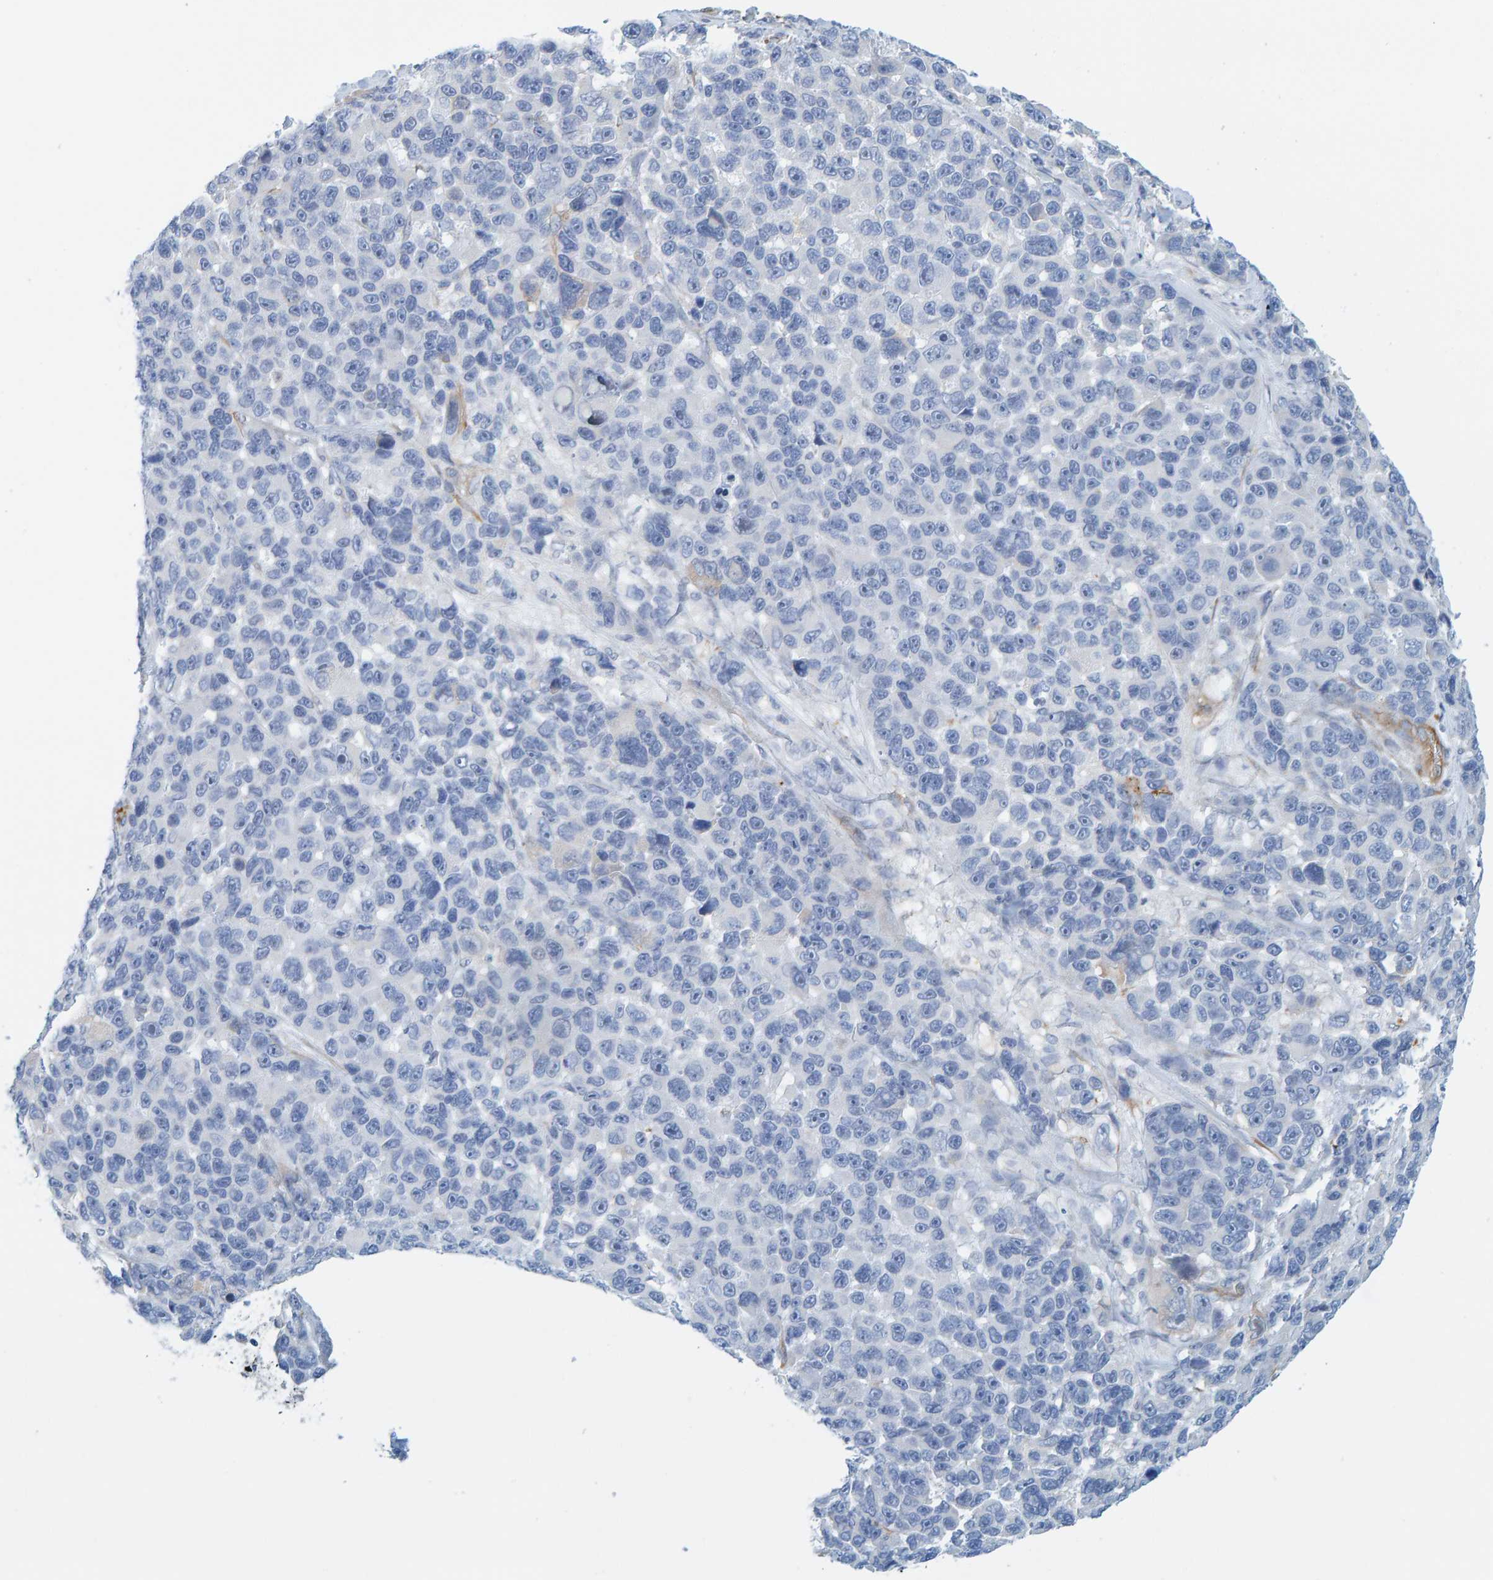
{"staining": {"intensity": "negative", "quantity": "none", "location": "none"}, "tissue": "melanoma", "cell_type": "Tumor cells", "image_type": "cancer", "snomed": [{"axis": "morphology", "description": "Malignant melanoma, NOS"}, {"axis": "topography", "description": "Skin"}], "caption": "Image shows no significant protein positivity in tumor cells of malignant melanoma.", "gene": "MAP1B", "patient": {"sex": "male", "age": 53}}